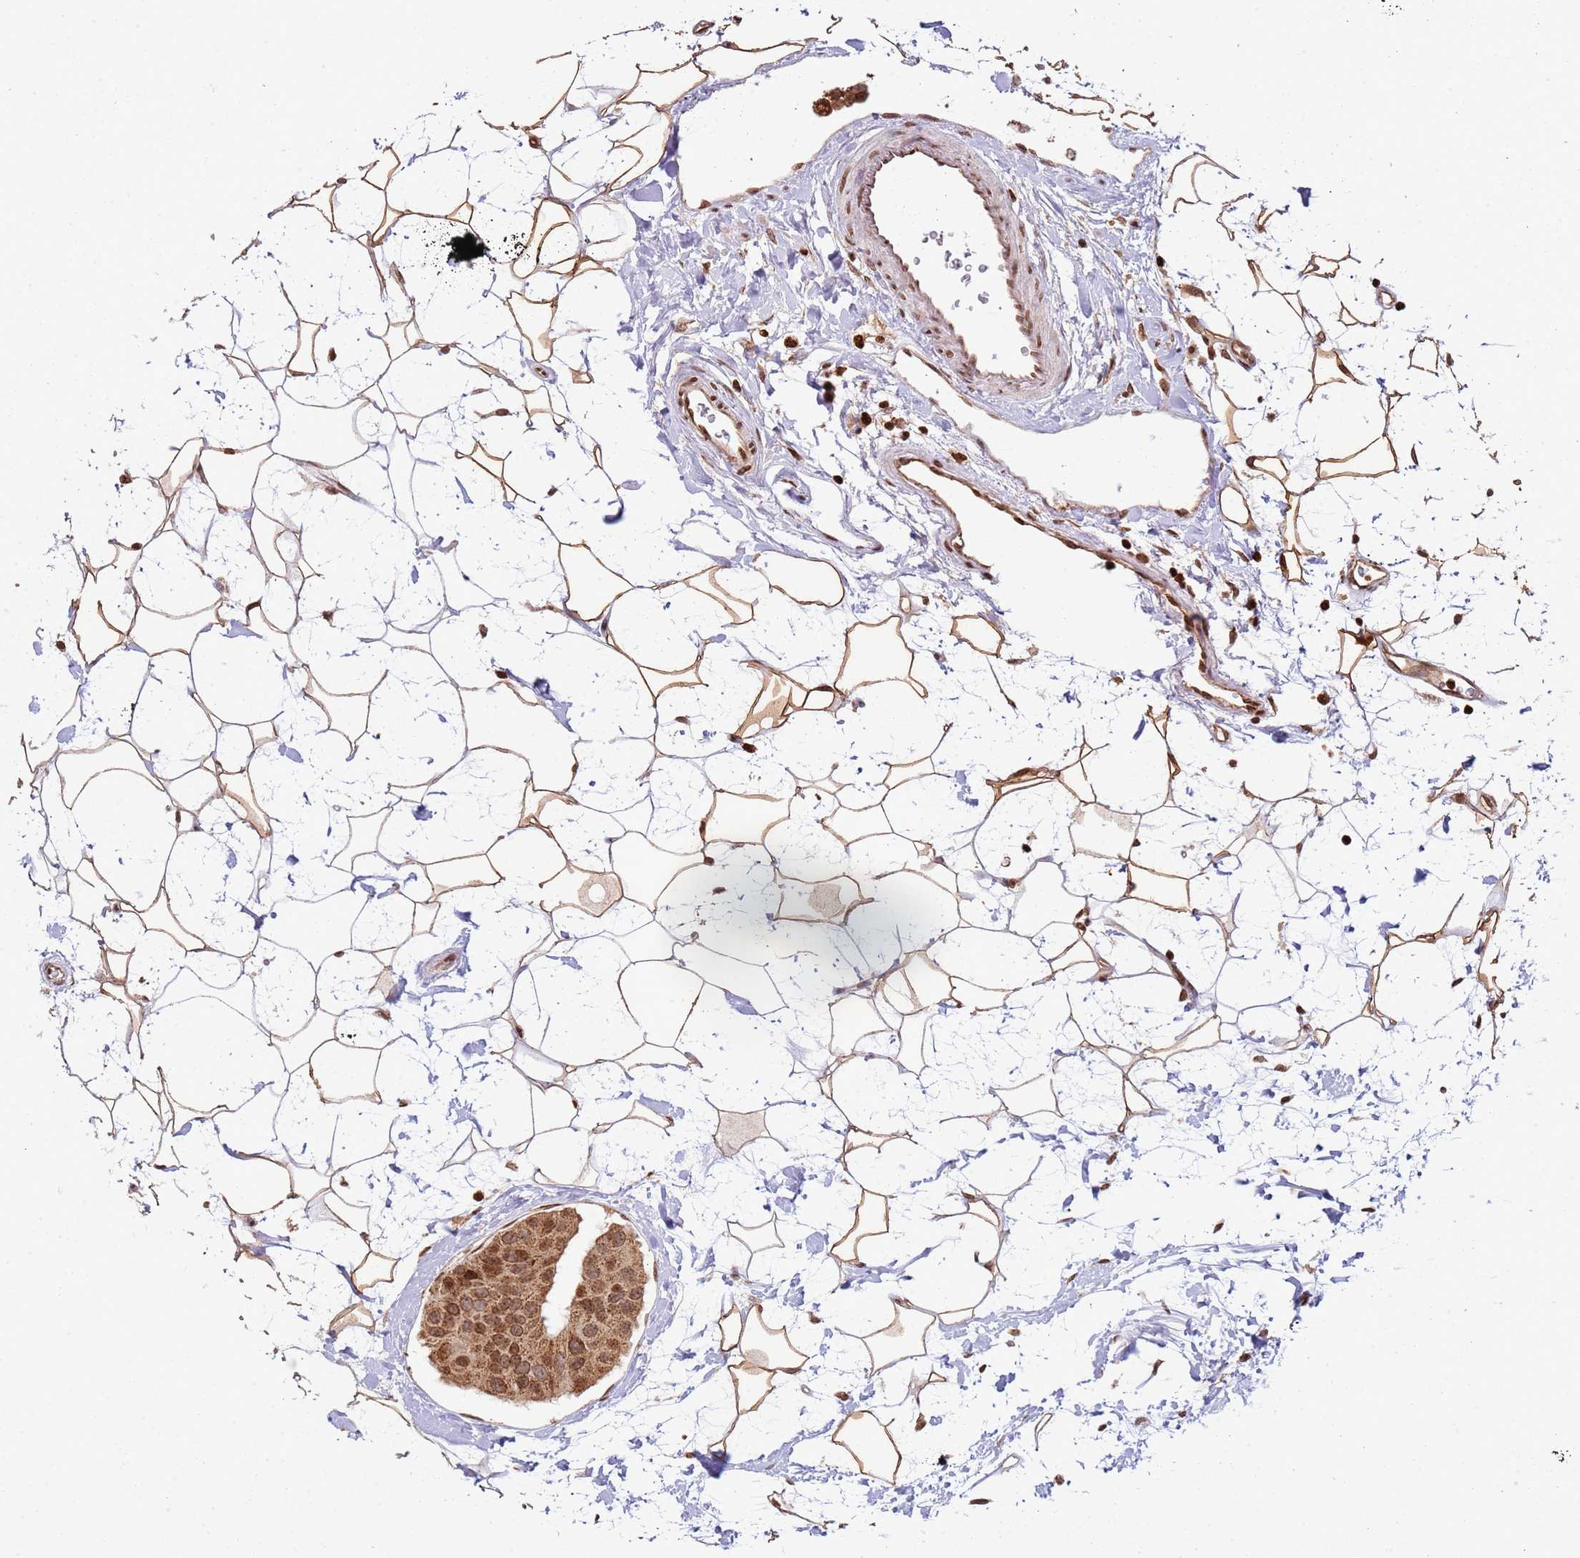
{"staining": {"intensity": "strong", "quantity": ">75%", "location": "cytoplasmic/membranous,nuclear"}, "tissue": "breast cancer", "cell_type": "Tumor cells", "image_type": "cancer", "snomed": [{"axis": "morphology", "description": "Normal tissue, NOS"}, {"axis": "morphology", "description": "Duct carcinoma"}, {"axis": "topography", "description": "Breast"}], "caption": "Protein staining reveals strong cytoplasmic/membranous and nuclear expression in approximately >75% of tumor cells in breast cancer.", "gene": "SCAF1", "patient": {"sex": "female", "age": 39}}